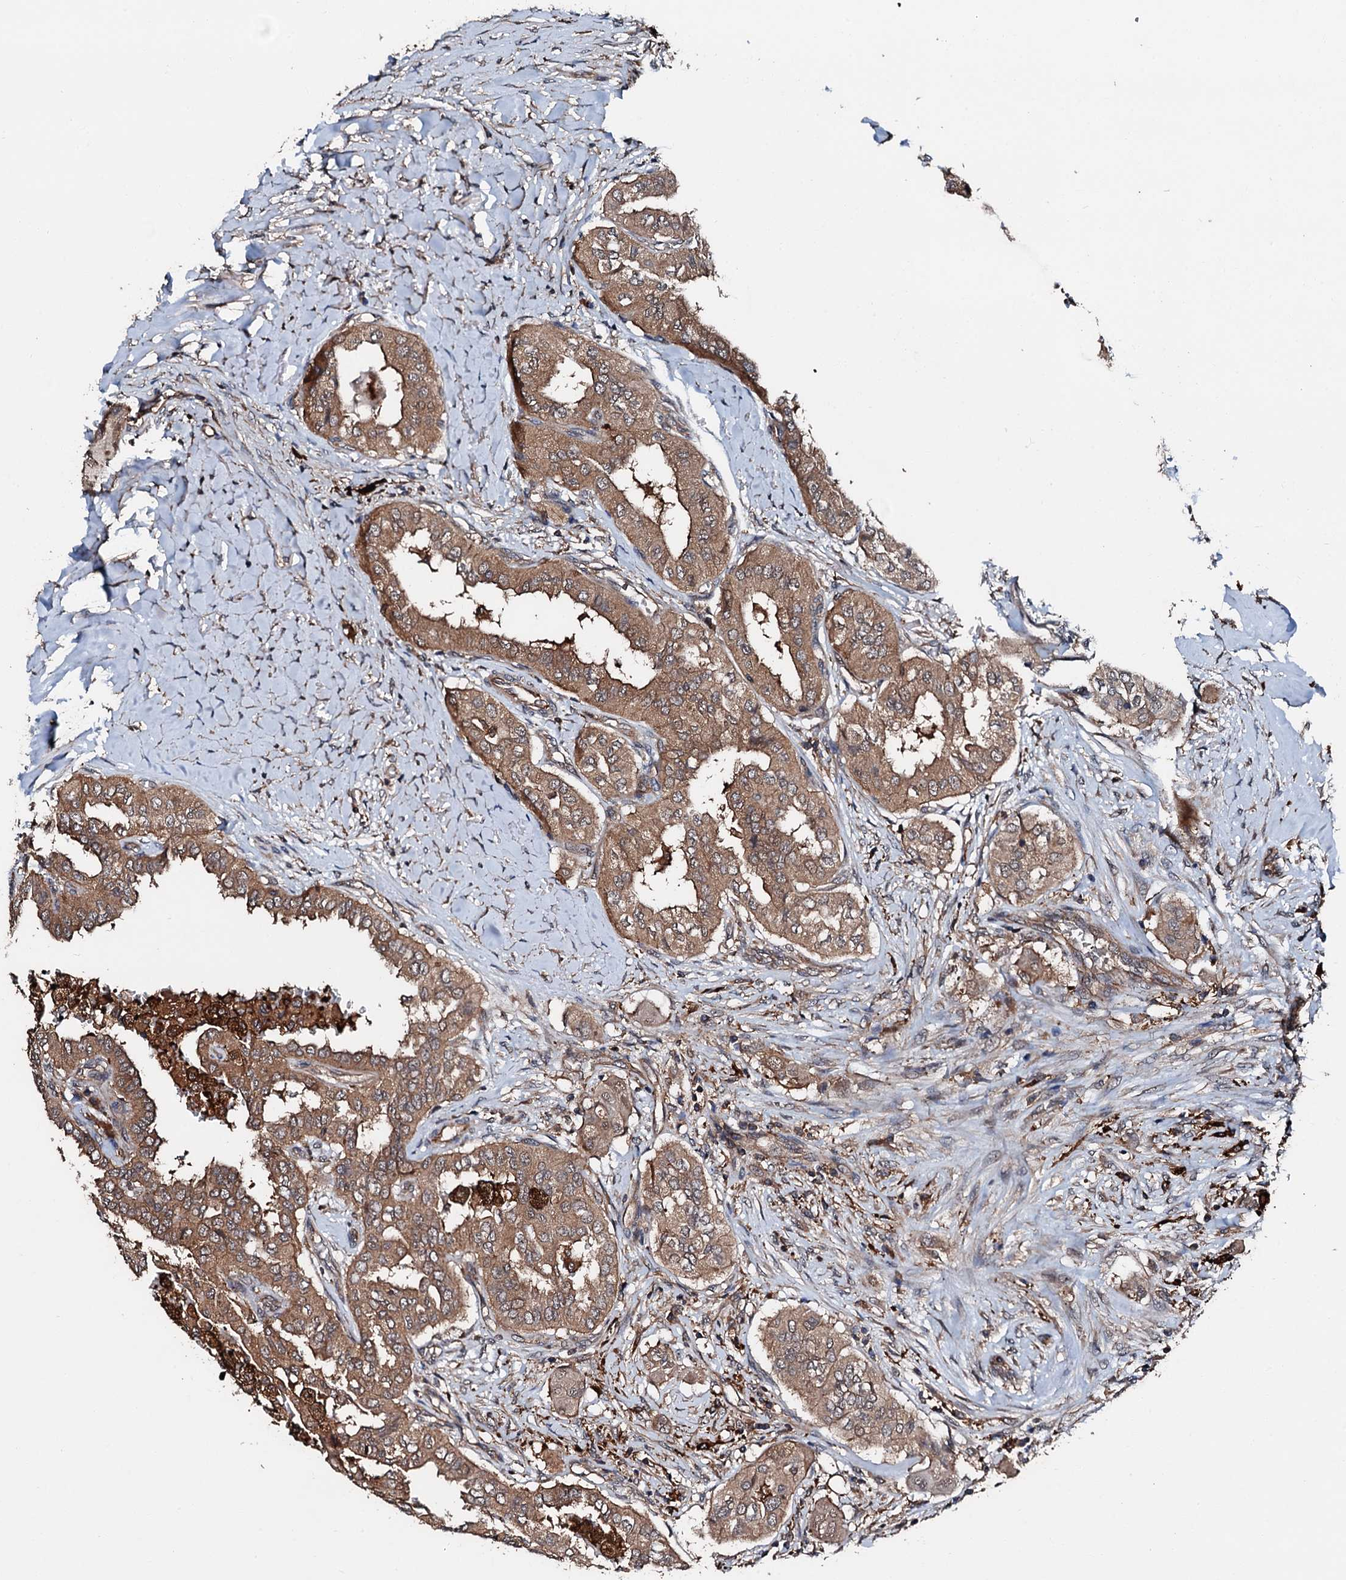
{"staining": {"intensity": "moderate", "quantity": ">75%", "location": "cytoplasmic/membranous"}, "tissue": "thyroid cancer", "cell_type": "Tumor cells", "image_type": "cancer", "snomed": [{"axis": "morphology", "description": "Papillary adenocarcinoma, NOS"}, {"axis": "topography", "description": "Thyroid gland"}], "caption": "Immunohistochemistry (IHC) (DAB (3,3'-diaminobenzidine)) staining of thyroid cancer exhibits moderate cytoplasmic/membranous protein staining in approximately >75% of tumor cells.", "gene": "FGD4", "patient": {"sex": "female", "age": 59}}